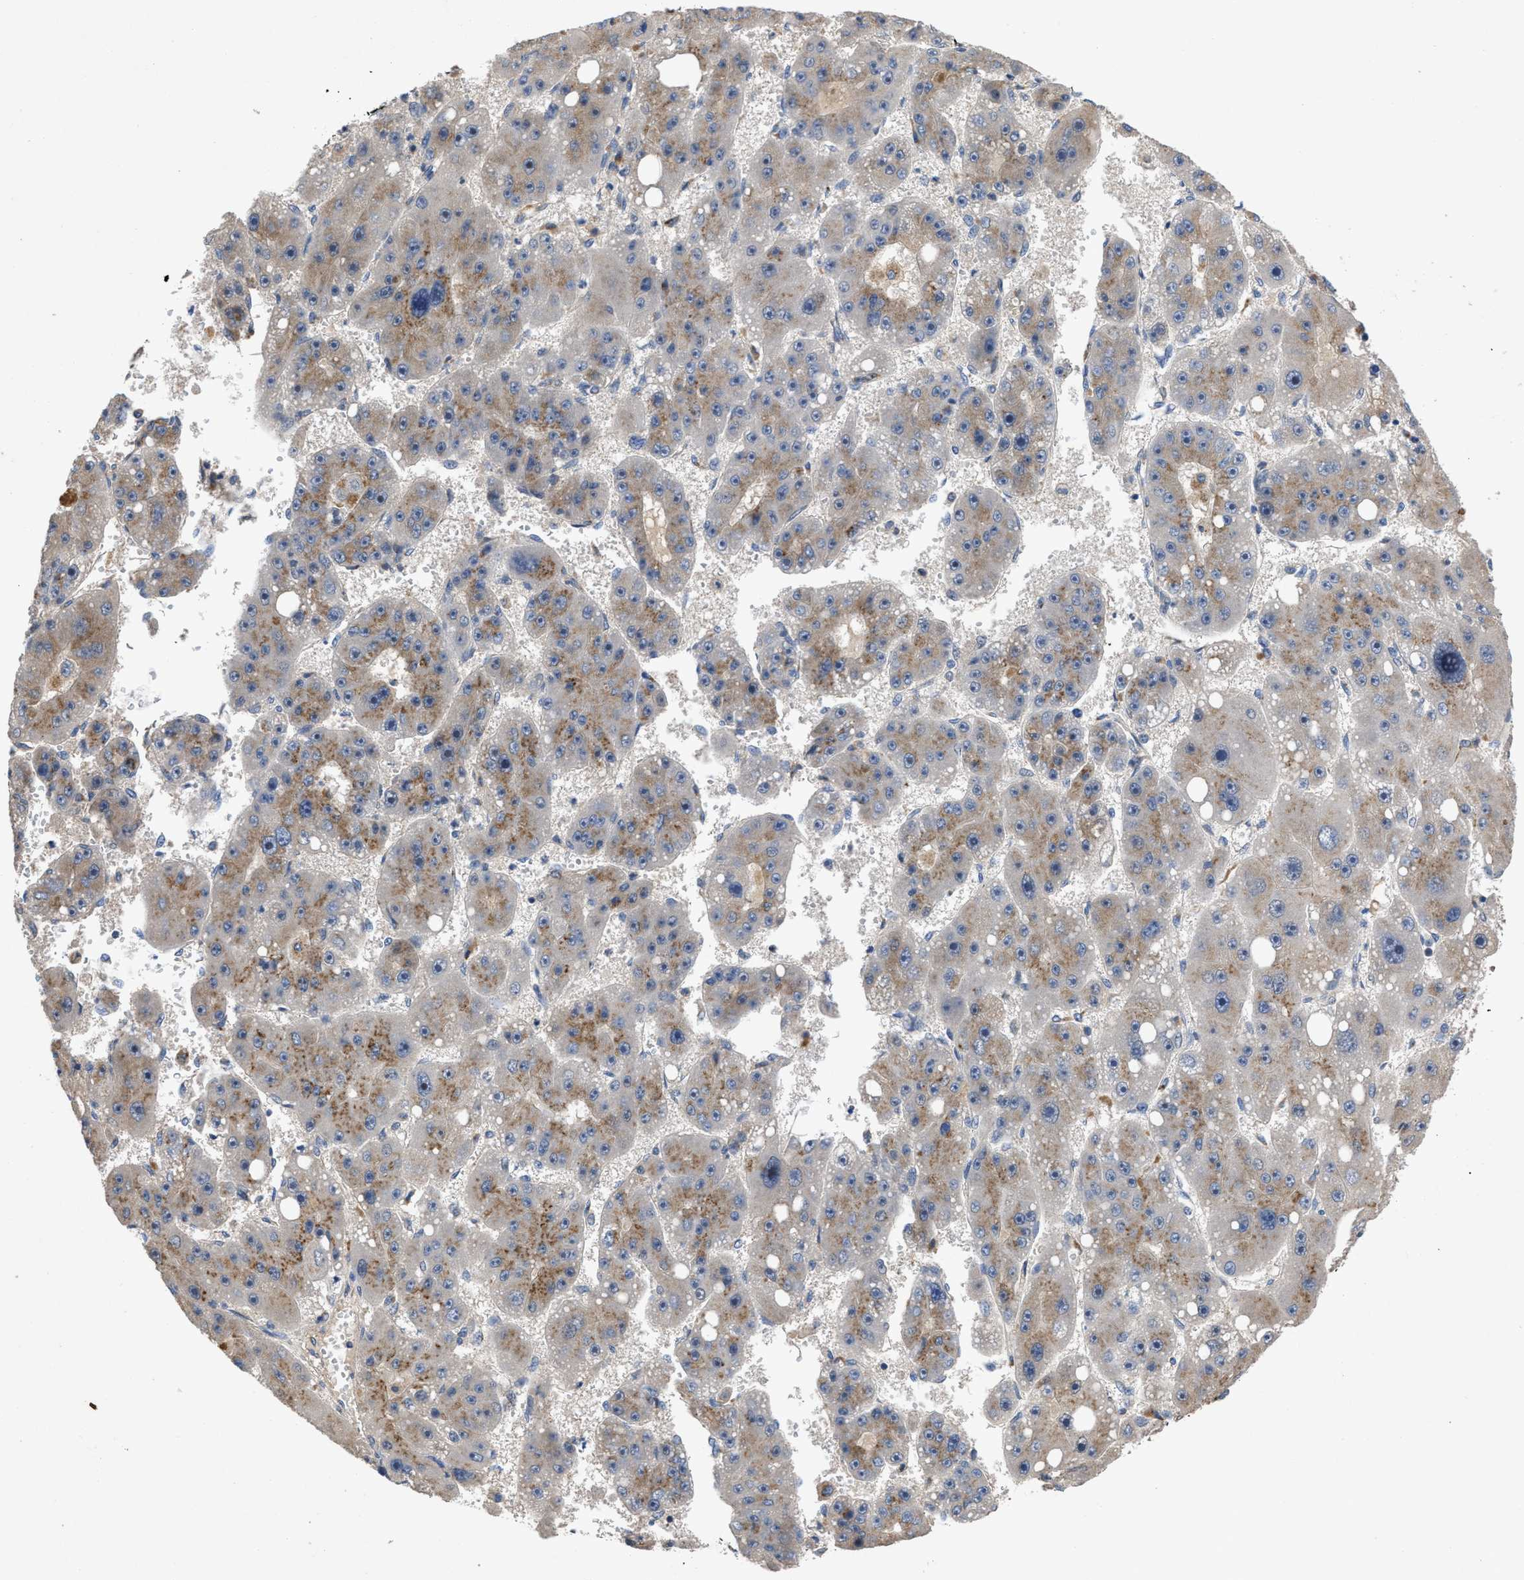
{"staining": {"intensity": "moderate", "quantity": "25%-75%", "location": "cytoplasmic/membranous"}, "tissue": "liver cancer", "cell_type": "Tumor cells", "image_type": "cancer", "snomed": [{"axis": "morphology", "description": "Carcinoma, Hepatocellular, NOS"}, {"axis": "topography", "description": "Liver"}], "caption": "High-power microscopy captured an immunohistochemistry image of liver cancer, revealing moderate cytoplasmic/membranous expression in about 25%-75% of tumor cells.", "gene": "SIK2", "patient": {"sex": "female", "age": 61}}